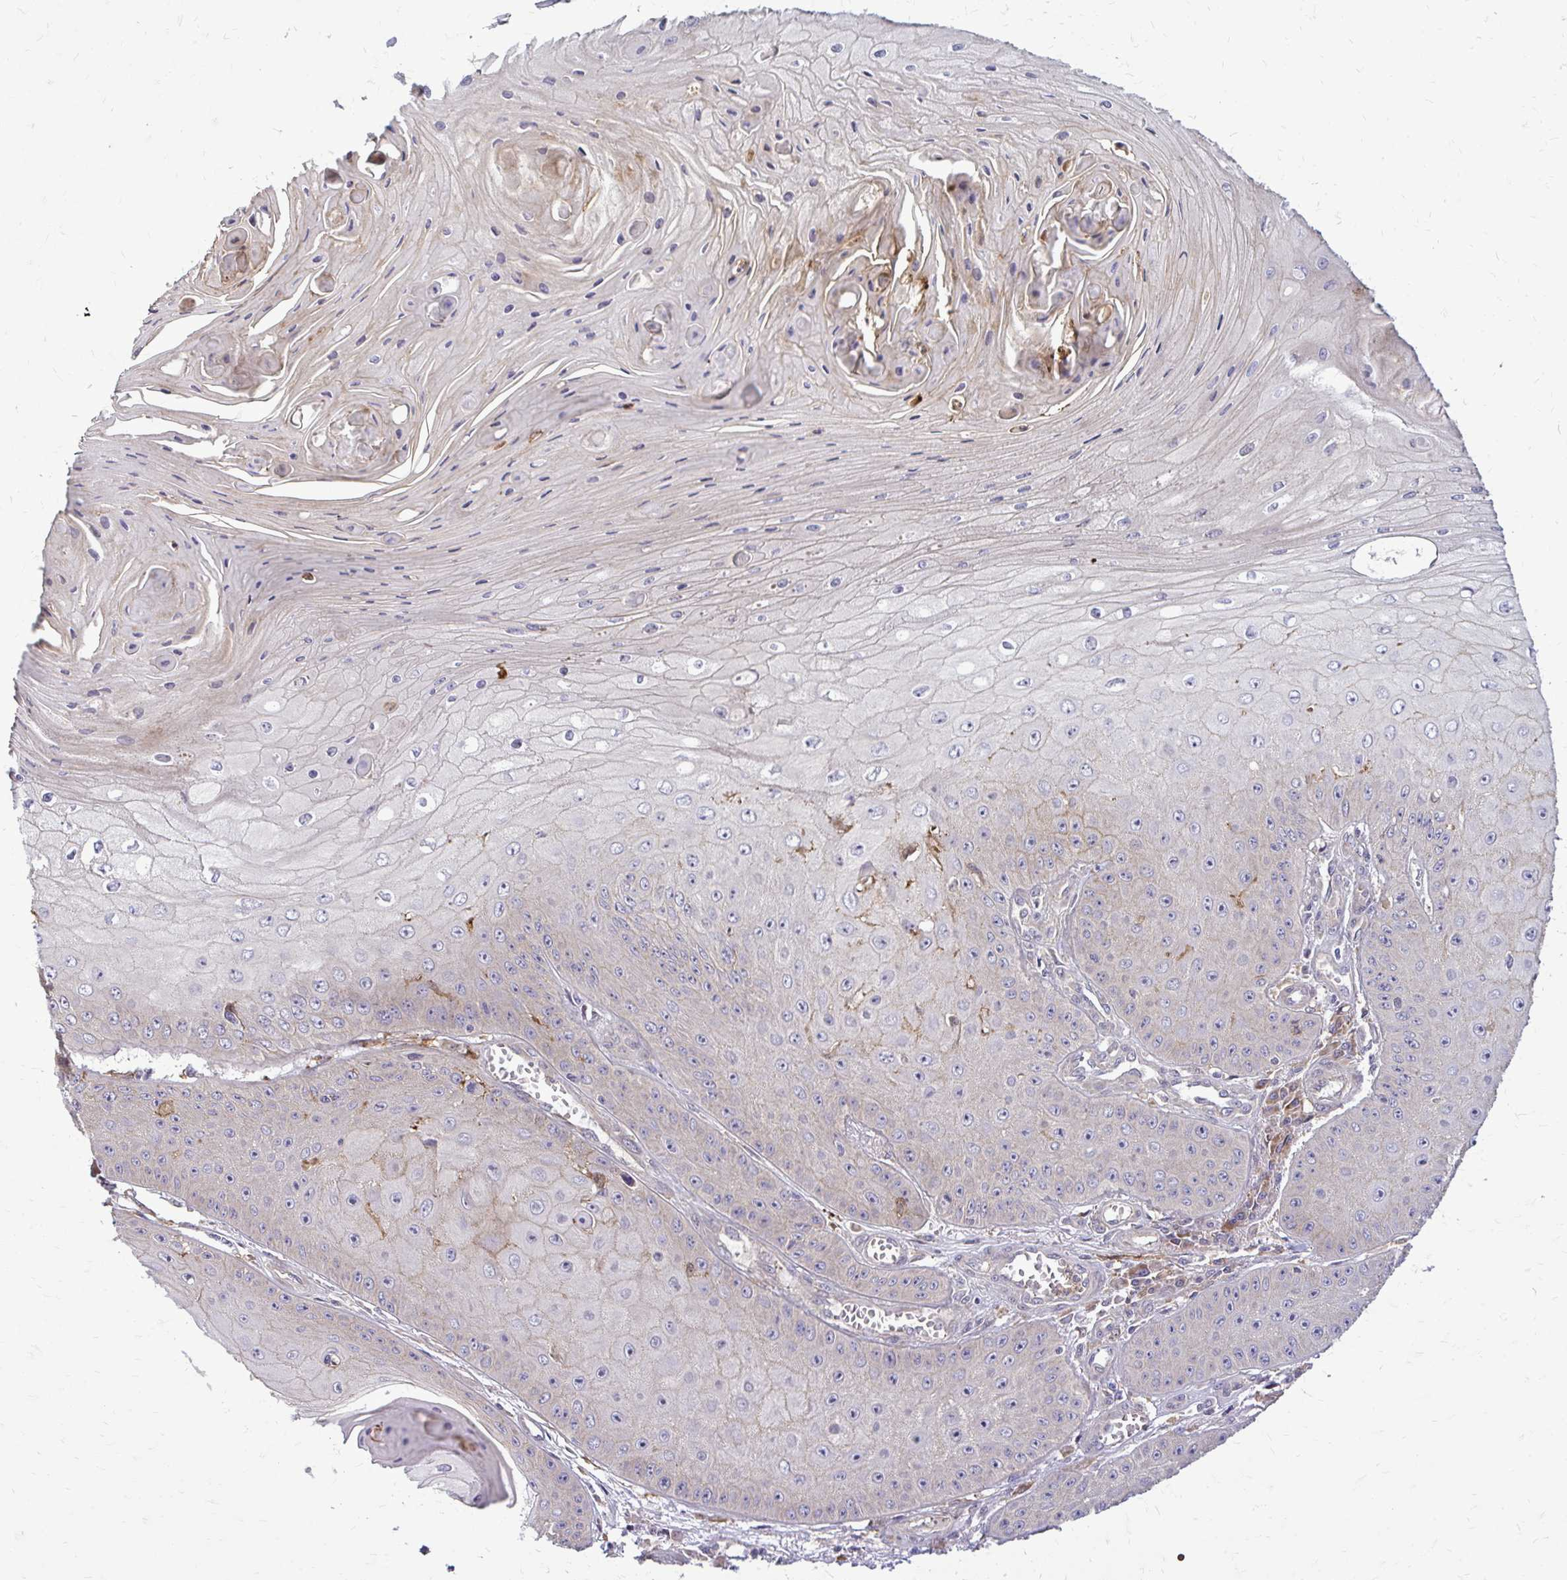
{"staining": {"intensity": "weak", "quantity": "25%-75%", "location": "cytoplasmic/membranous"}, "tissue": "skin cancer", "cell_type": "Tumor cells", "image_type": "cancer", "snomed": [{"axis": "morphology", "description": "Squamous cell carcinoma, NOS"}, {"axis": "topography", "description": "Skin"}], "caption": "Skin squamous cell carcinoma tissue displays weak cytoplasmic/membranous expression in about 25%-75% of tumor cells (DAB (3,3'-diaminobenzidine) IHC with brightfield microscopy, high magnification).", "gene": "OXNAD1", "patient": {"sex": "male", "age": 70}}